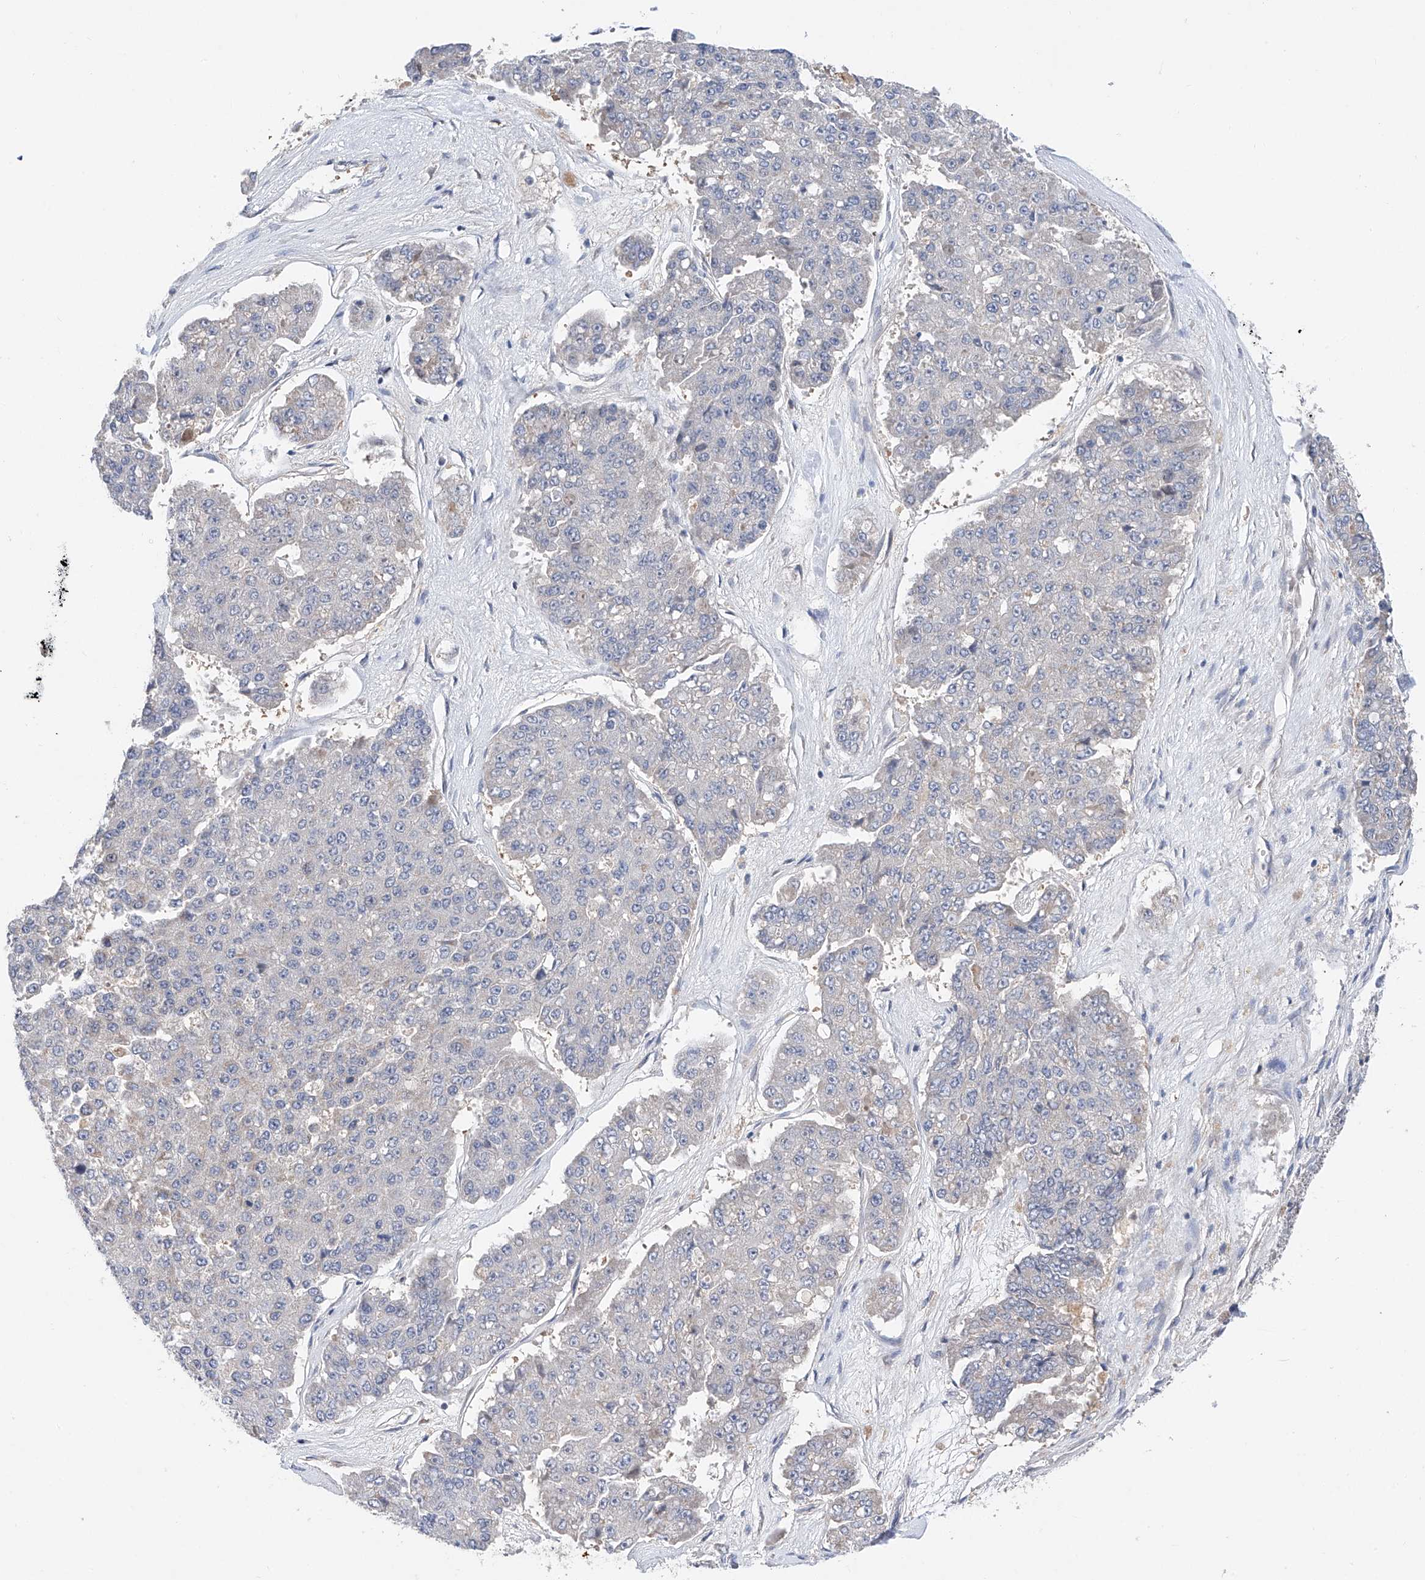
{"staining": {"intensity": "negative", "quantity": "none", "location": "none"}, "tissue": "pancreatic cancer", "cell_type": "Tumor cells", "image_type": "cancer", "snomed": [{"axis": "morphology", "description": "Adenocarcinoma, NOS"}, {"axis": "topography", "description": "Pancreas"}], "caption": "Adenocarcinoma (pancreatic) was stained to show a protein in brown. There is no significant positivity in tumor cells. The staining was performed using DAB (3,3'-diaminobenzidine) to visualize the protein expression in brown, while the nuclei were stained in blue with hematoxylin (Magnification: 20x).", "gene": "FUCA2", "patient": {"sex": "male", "age": 50}}